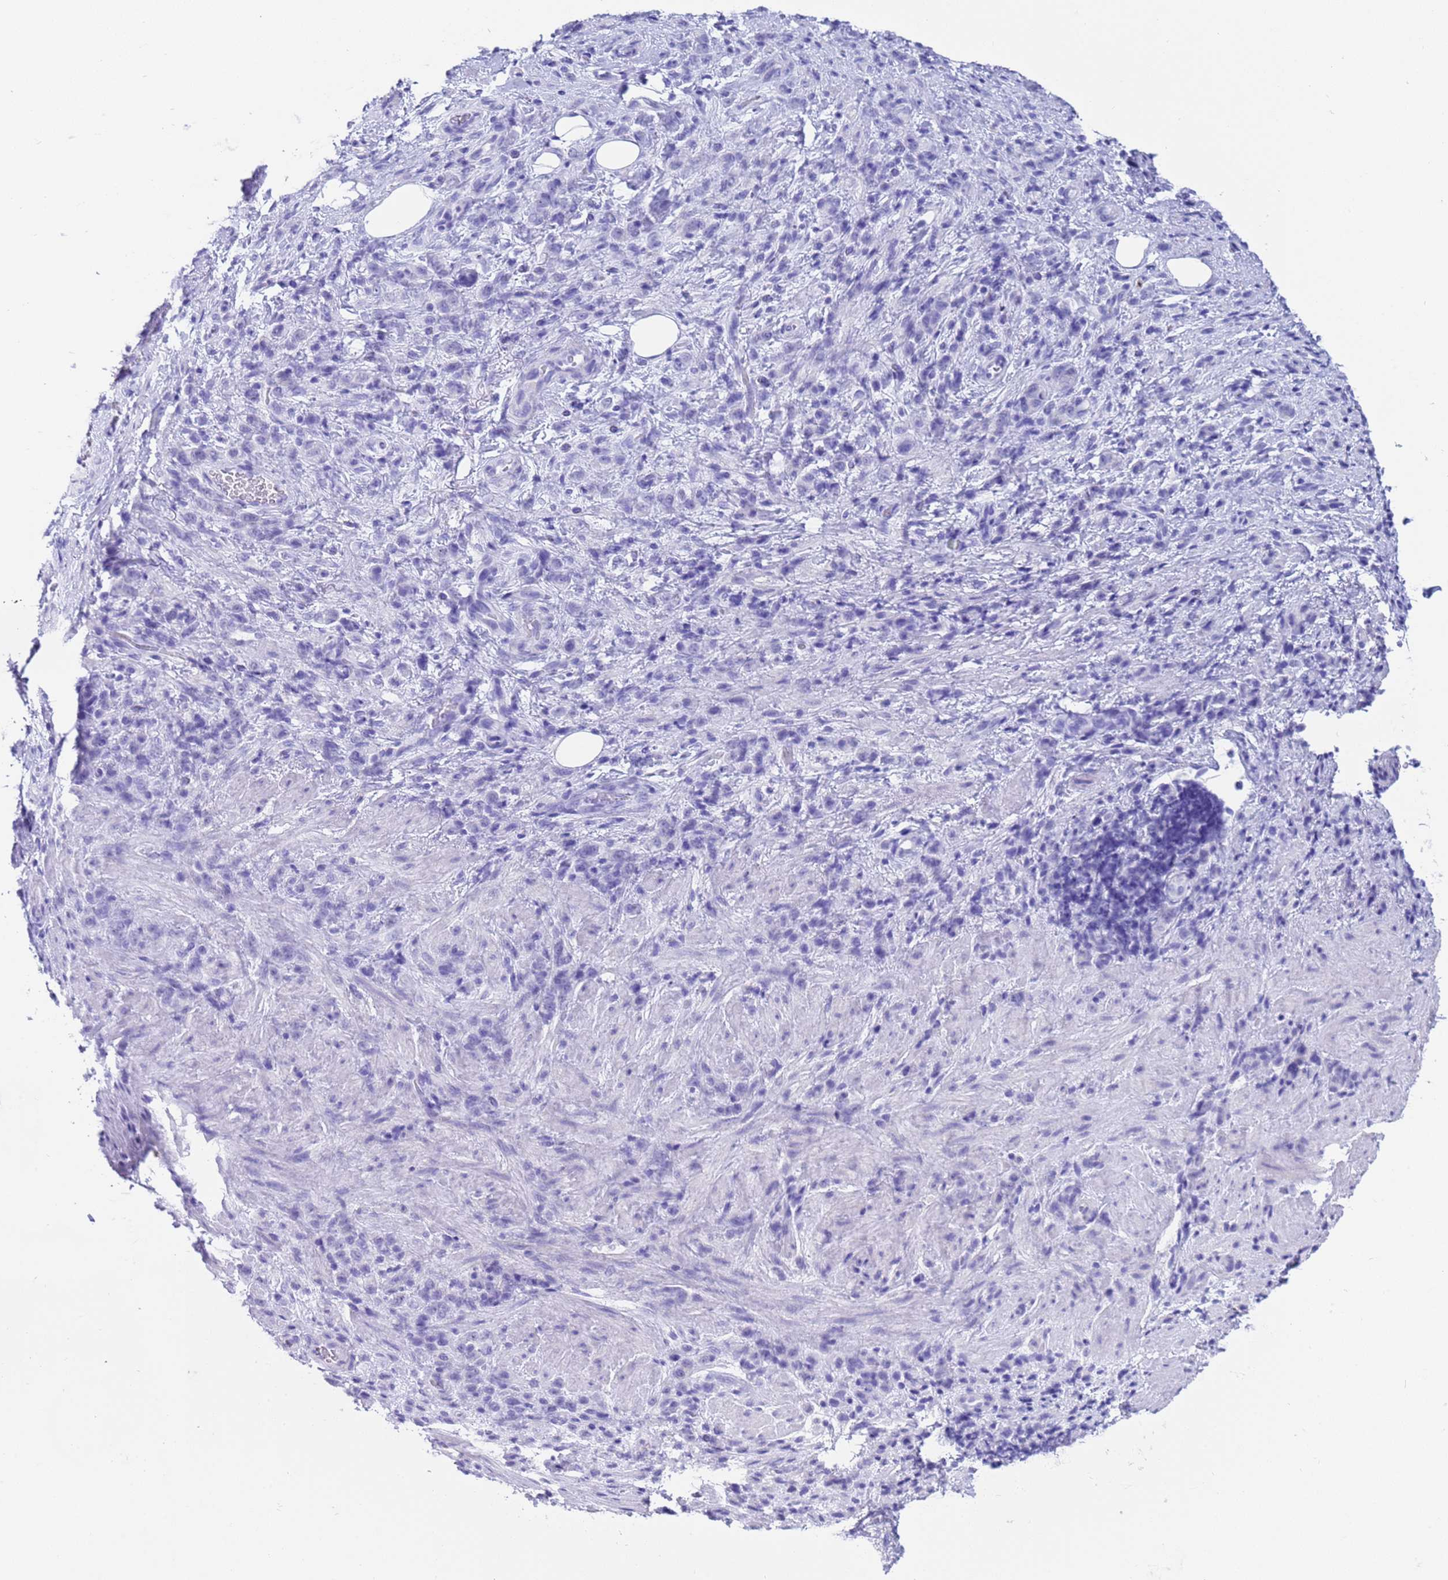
{"staining": {"intensity": "negative", "quantity": "none", "location": "none"}, "tissue": "stomach cancer", "cell_type": "Tumor cells", "image_type": "cancer", "snomed": [{"axis": "morphology", "description": "Adenocarcinoma, NOS"}, {"axis": "topography", "description": "Stomach"}], "caption": "The image shows no significant positivity in tumor cells of stomach adenocarcinoma.", "gene": "CKM", "patient": {"sex": "male", "age": 77}}